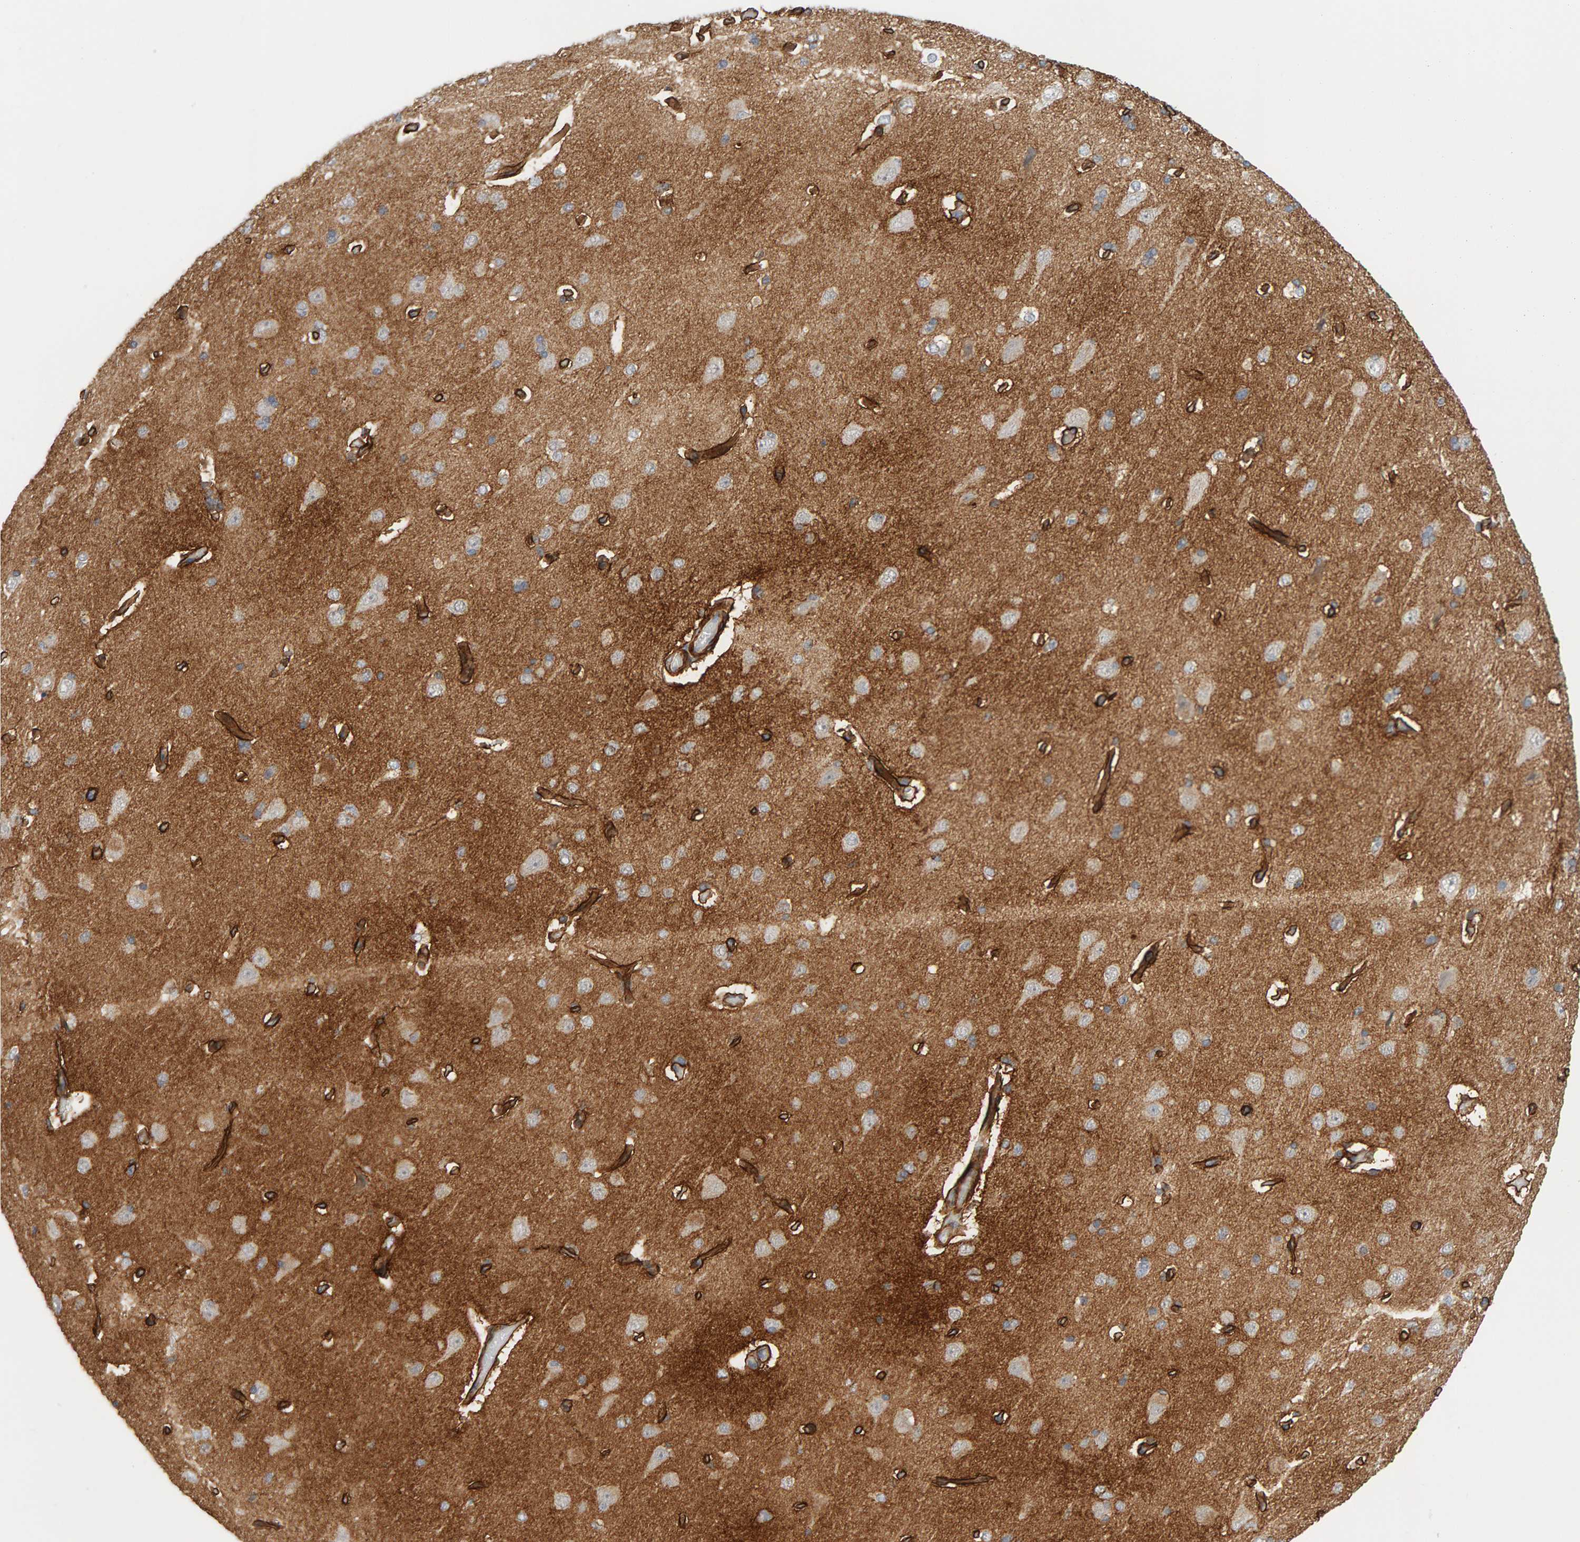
{"staining": {"intensity": "negative", "quantity": "none", "location": "none"}, "tissue": "cerebral cortex", "cell_type": "Endothelial cells", "image_type": "normal", "snomed": [{"axis": "morphology", "description": "Normal tissue, NOS"}, {"axis": "topography", "description": "Cerebral cortex"}], "caption": "DAB (3,3'-diaminobenzidine) immunohistochemical staining of benign cerebral cortex shows no significant staining in endothelial cells. (Brightfield microscopy of DAB (3,3'-diaminobenzidine) immunohistochemistry (IHC) at high magnification).", "gene": "NUDCD1", "patient": {"sex": "male", "age": 62}}